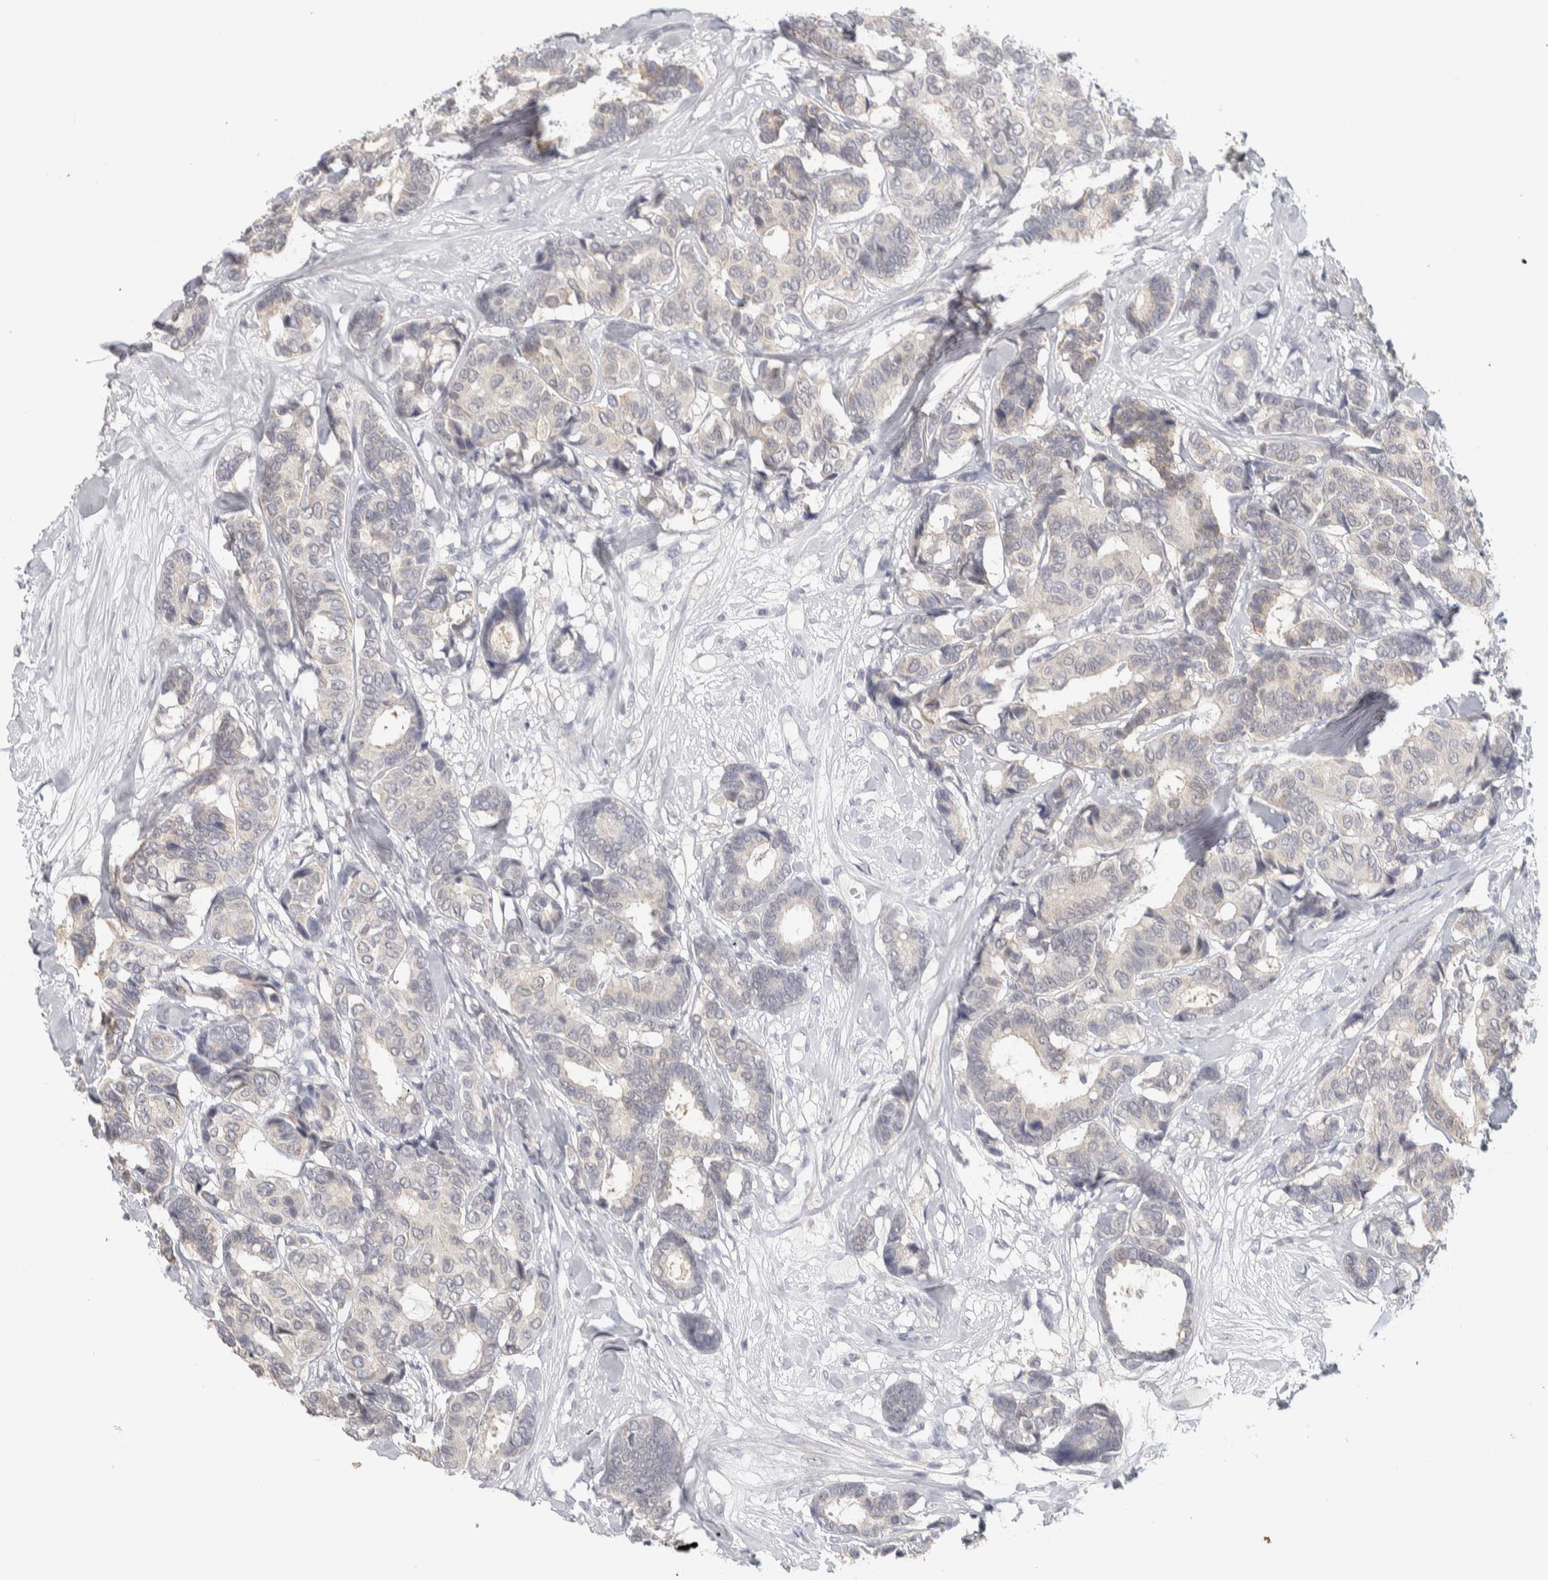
{"staining": {"intensity": "weak", "quantity": "<25%", "location": "cytoplasmic/membranous,nuclear"}, "tissue": "breast cancer", "cell_type": "Tumor cells", "image_type": "cancer", "snomed": [{"axis": "morphology", "description": "Duct carcinoma"}, {"axis": "topography", "description": "Breast"}], "caption": "This is a photomicrograph of immunohistochemistry (IHC) staining of breast intraductal carcinoma, which shows no expression in tumor cells.", "gene": "DCXR", "patient": {"sex": "female", "age": 87}}